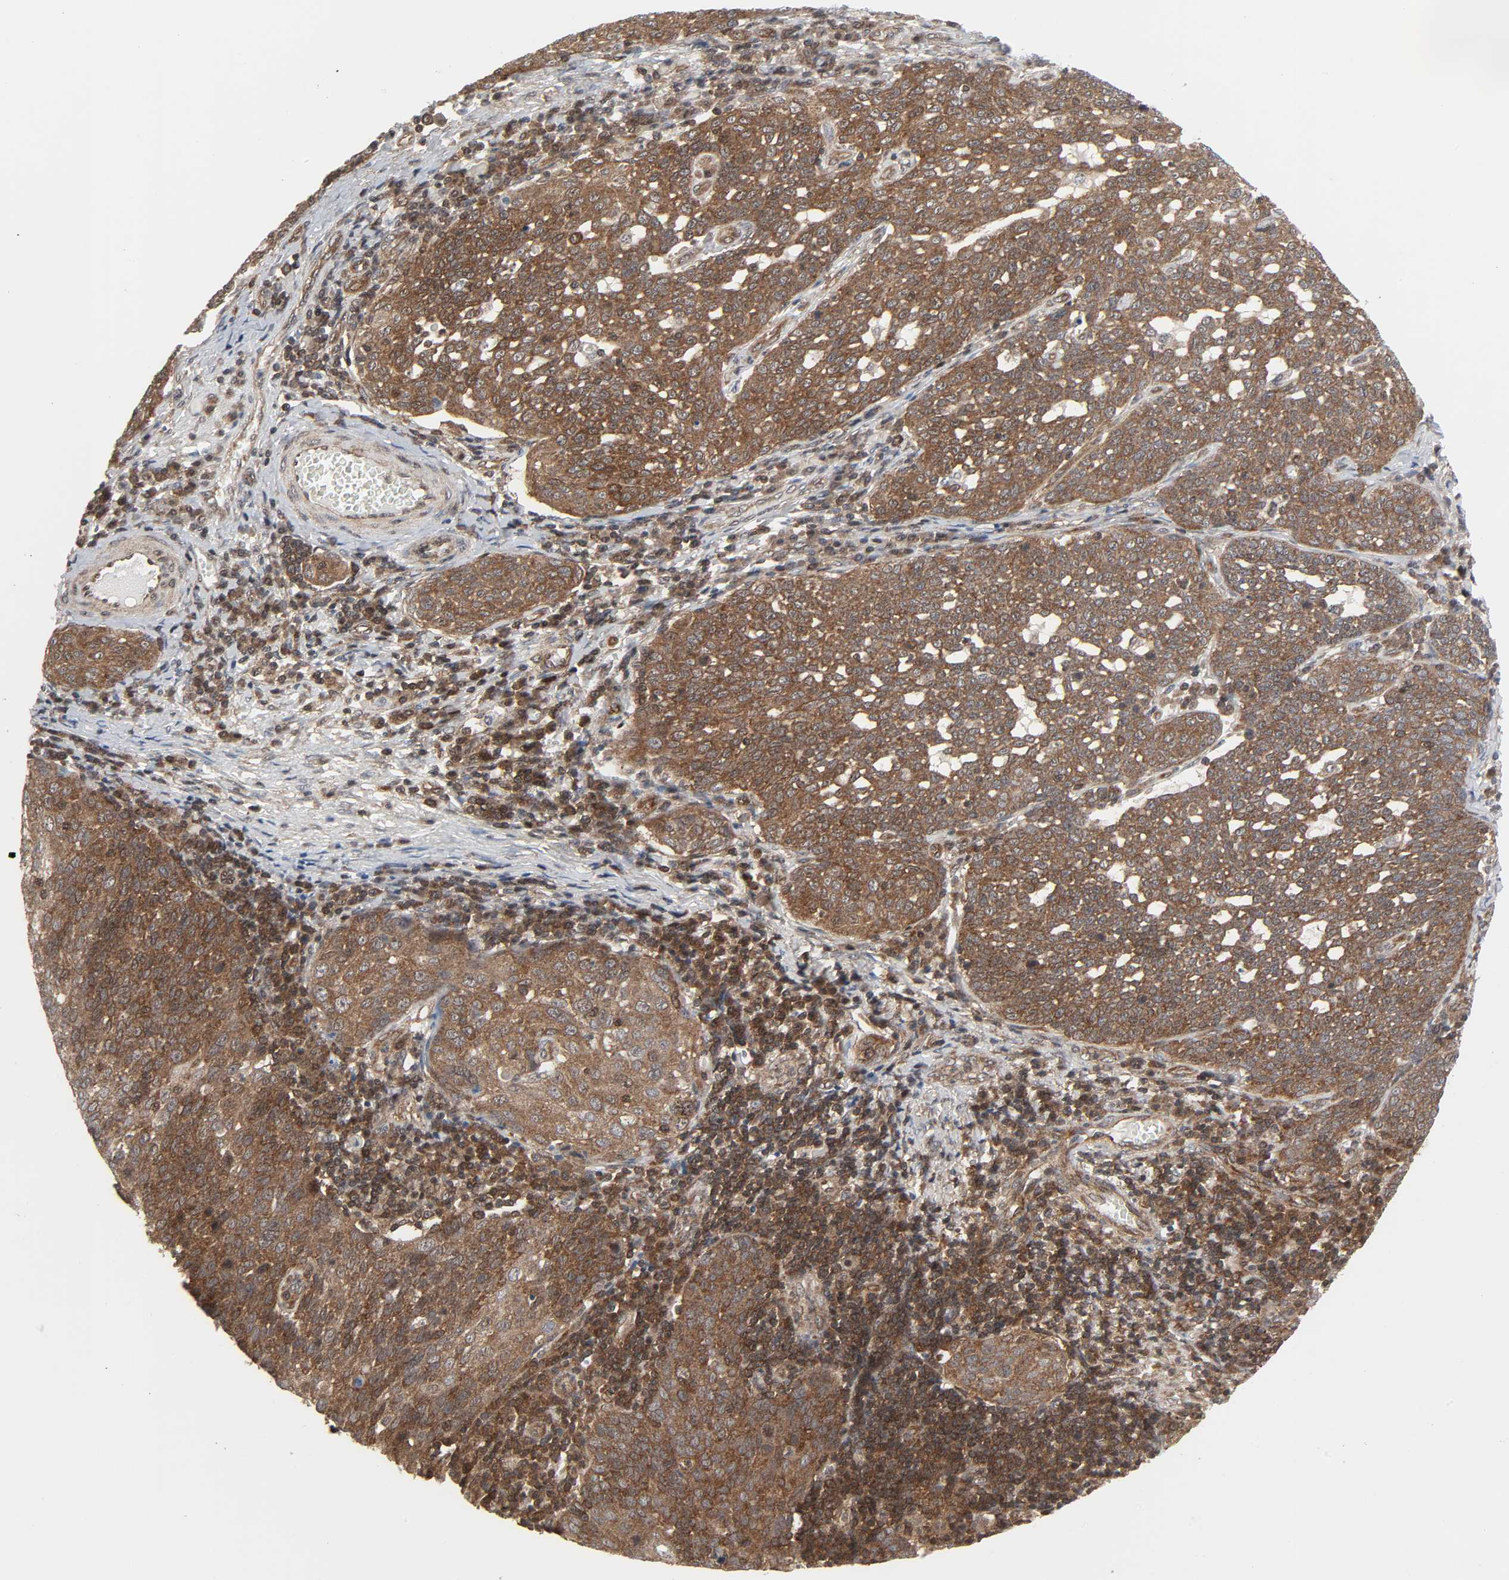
{"staining": {"intensity": "moderate", "quantity": ">75%", "location": "cytoplasmic/membranous"}, "tissue": "cervical cancer", "cell_type": "Tumor cells", "image_type": "cancer", "snomed": [{"axis": "morphology", "description": "Squamous cell carcinoma, NOS"}, {"axis": "topography", "description": "Cervix"}], "caption": "Cervical cancer (squamous cell carcinoma) stained with a brown dye shows moderate cytoplasmic/membranous positive expression in about >75% of tumor cells.", "gene": "GSK3A", "patient": {"sex": "female", "age": 34}}